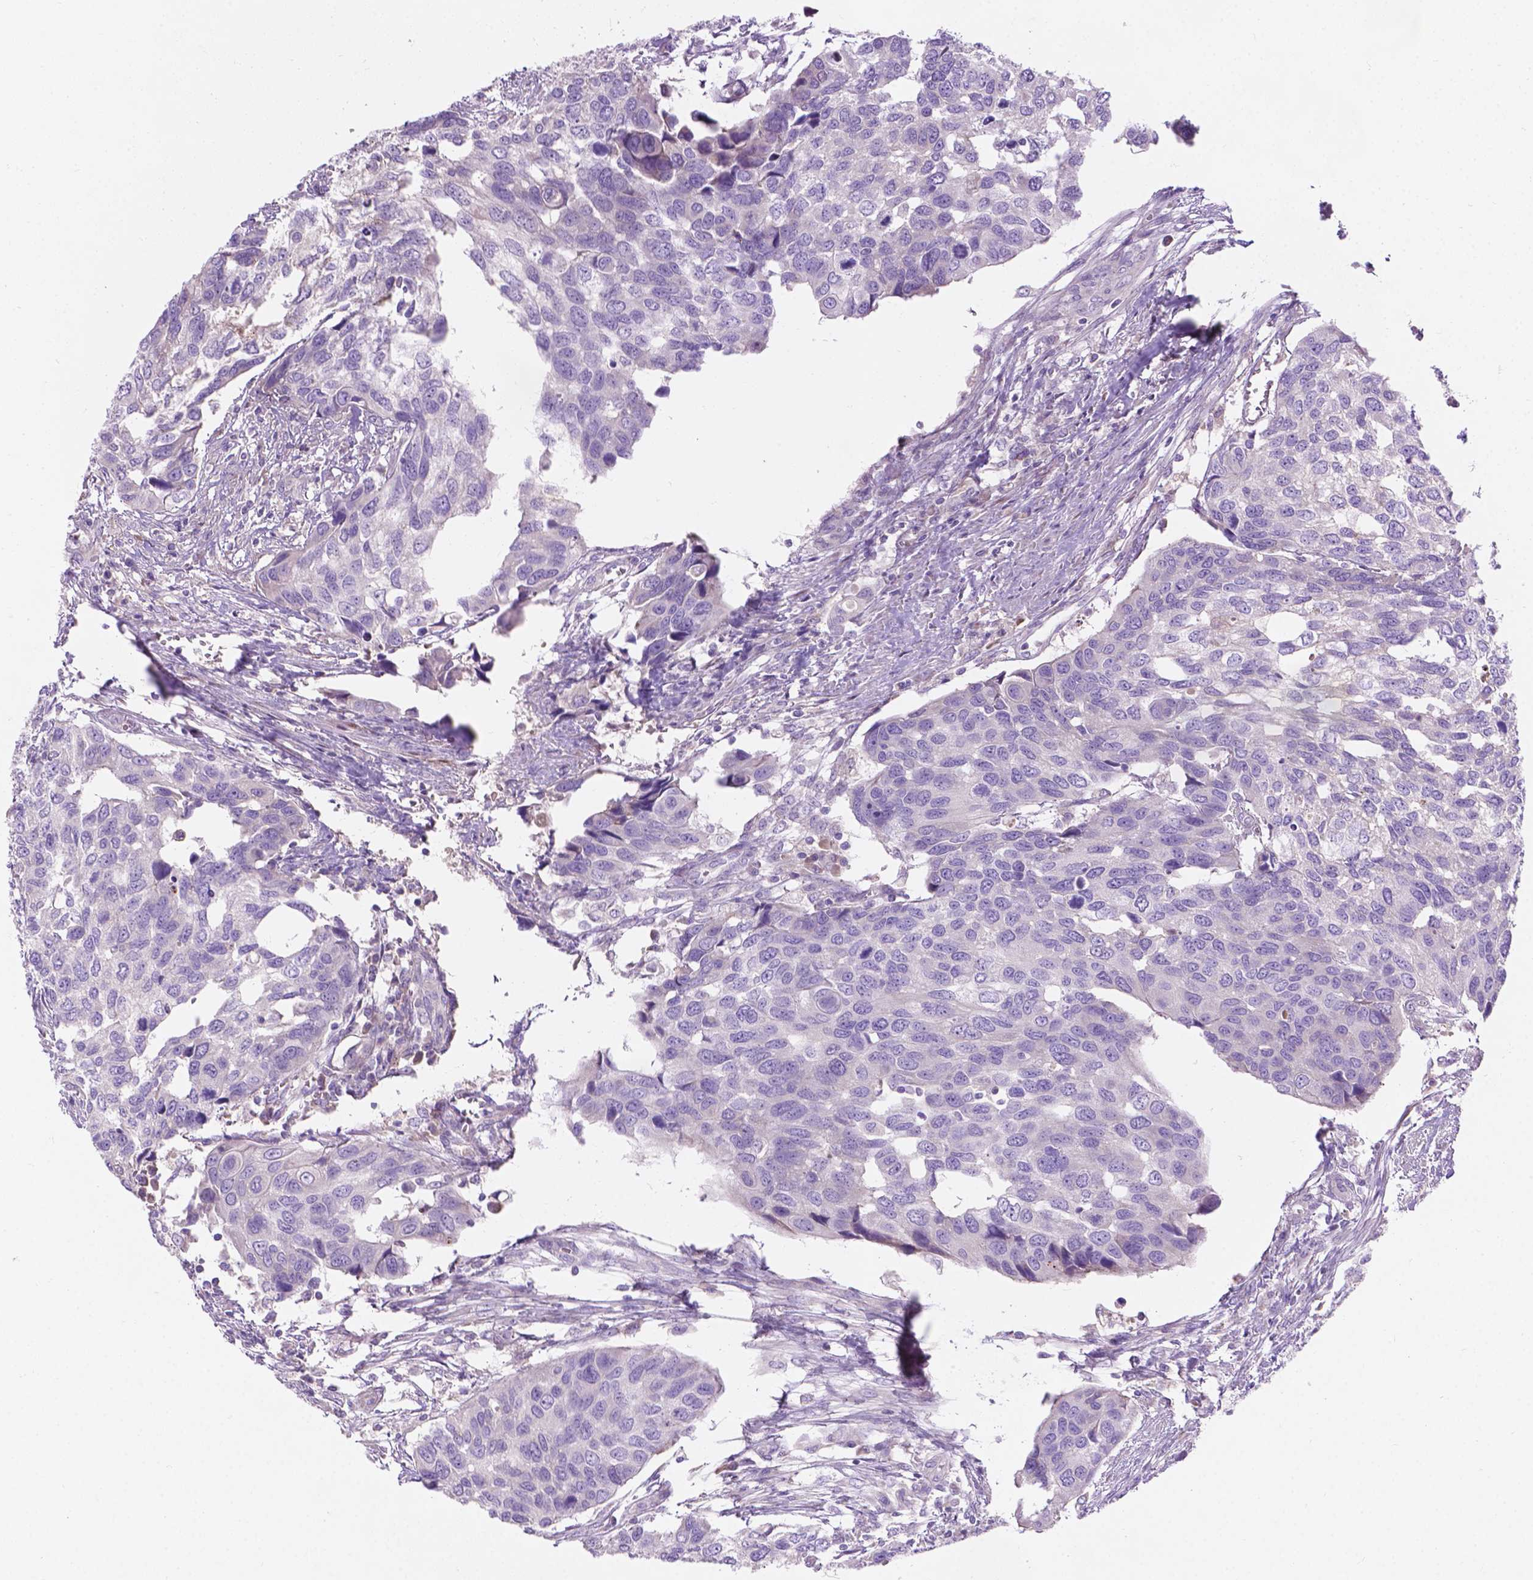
{"staining": {"intensity": "negative", "quantity": "none", "location": "none"}, "tissue": "urothelial cancer", "cell_type": "Tumor cells", "image_type": "cancer", "snomed": [{"axis": "morphology", "description": "Urothelial carcinoma, High grade"}, {"axis": "topography", "description": "Urinary bladder"}], "caption": "IHC histopathology image of neoplastic tissue: human urothelial carcinoma (high-grade) stained with DAB (3,3'-diaminobenzidine) shows no significant protein staining in tumor cells.", "gene": "NOXO1", "patient": {"sex": "male", "age": 60}}